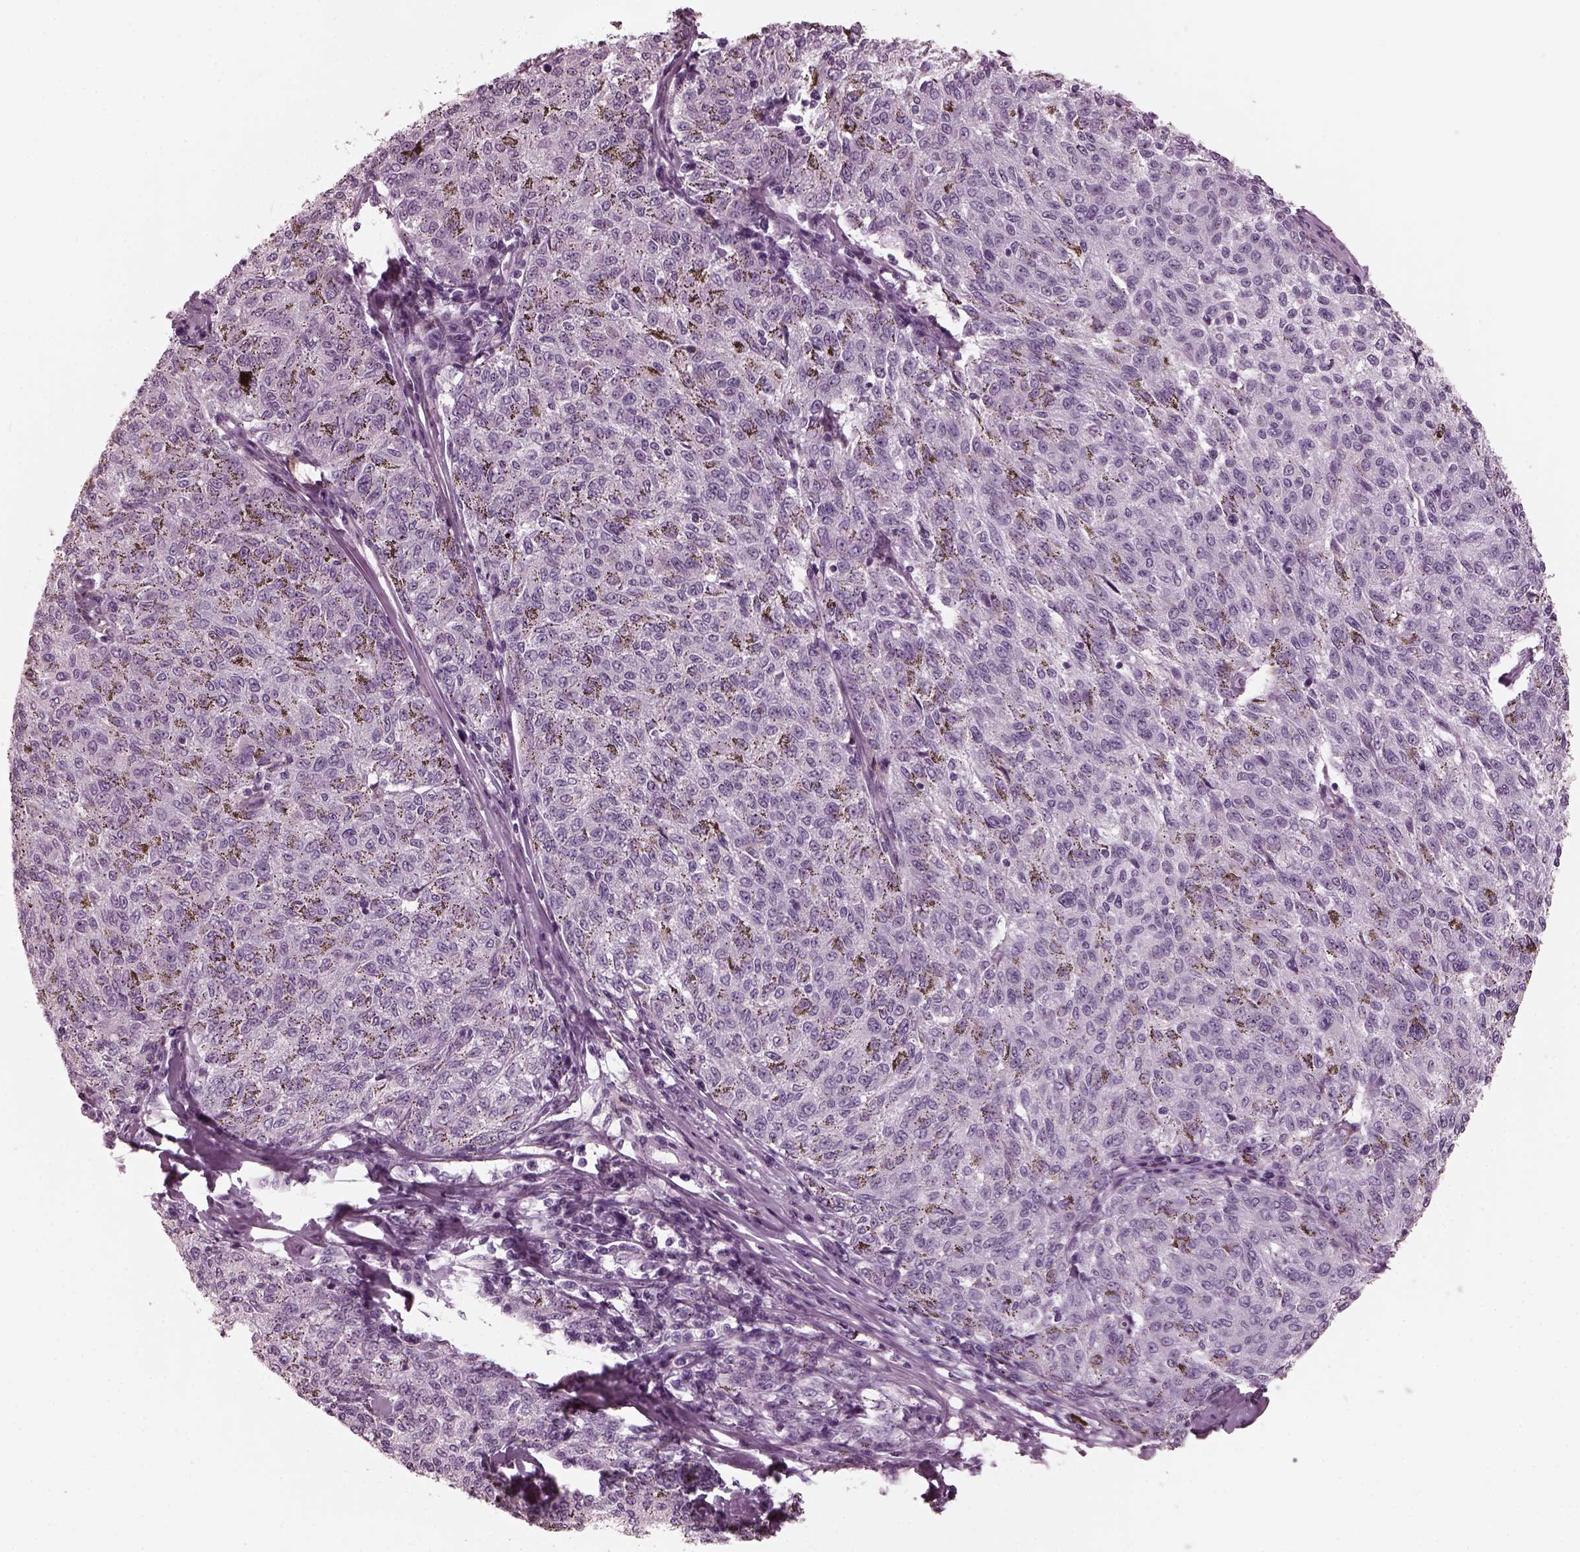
{"staining": {"intensity": "negative", "quantity": "none", "location": "none"}, "tissue": "melanoma", "cell_type": "Tumor cells", "image_type": "cancer", "snomed": [{"axis": "morphology", "description": "Malignant melanoma, NOS"}, {"axis": "topography", "description": "Skin"}], "caption": "High magnification brightfield microscopy of malignant melanoma stained with DAB (3,3'-diaminobenzidine) (brown) and counterstained with hematoxylin (blue): tumor cells show no significant expression. (DAB (3,3'-diaminobenzidine) immunohistochemistry visualized using brightfield microscopy, high magnification).", "gene": "RCVRN", "patient": {"sex": "female", "age": 72}}